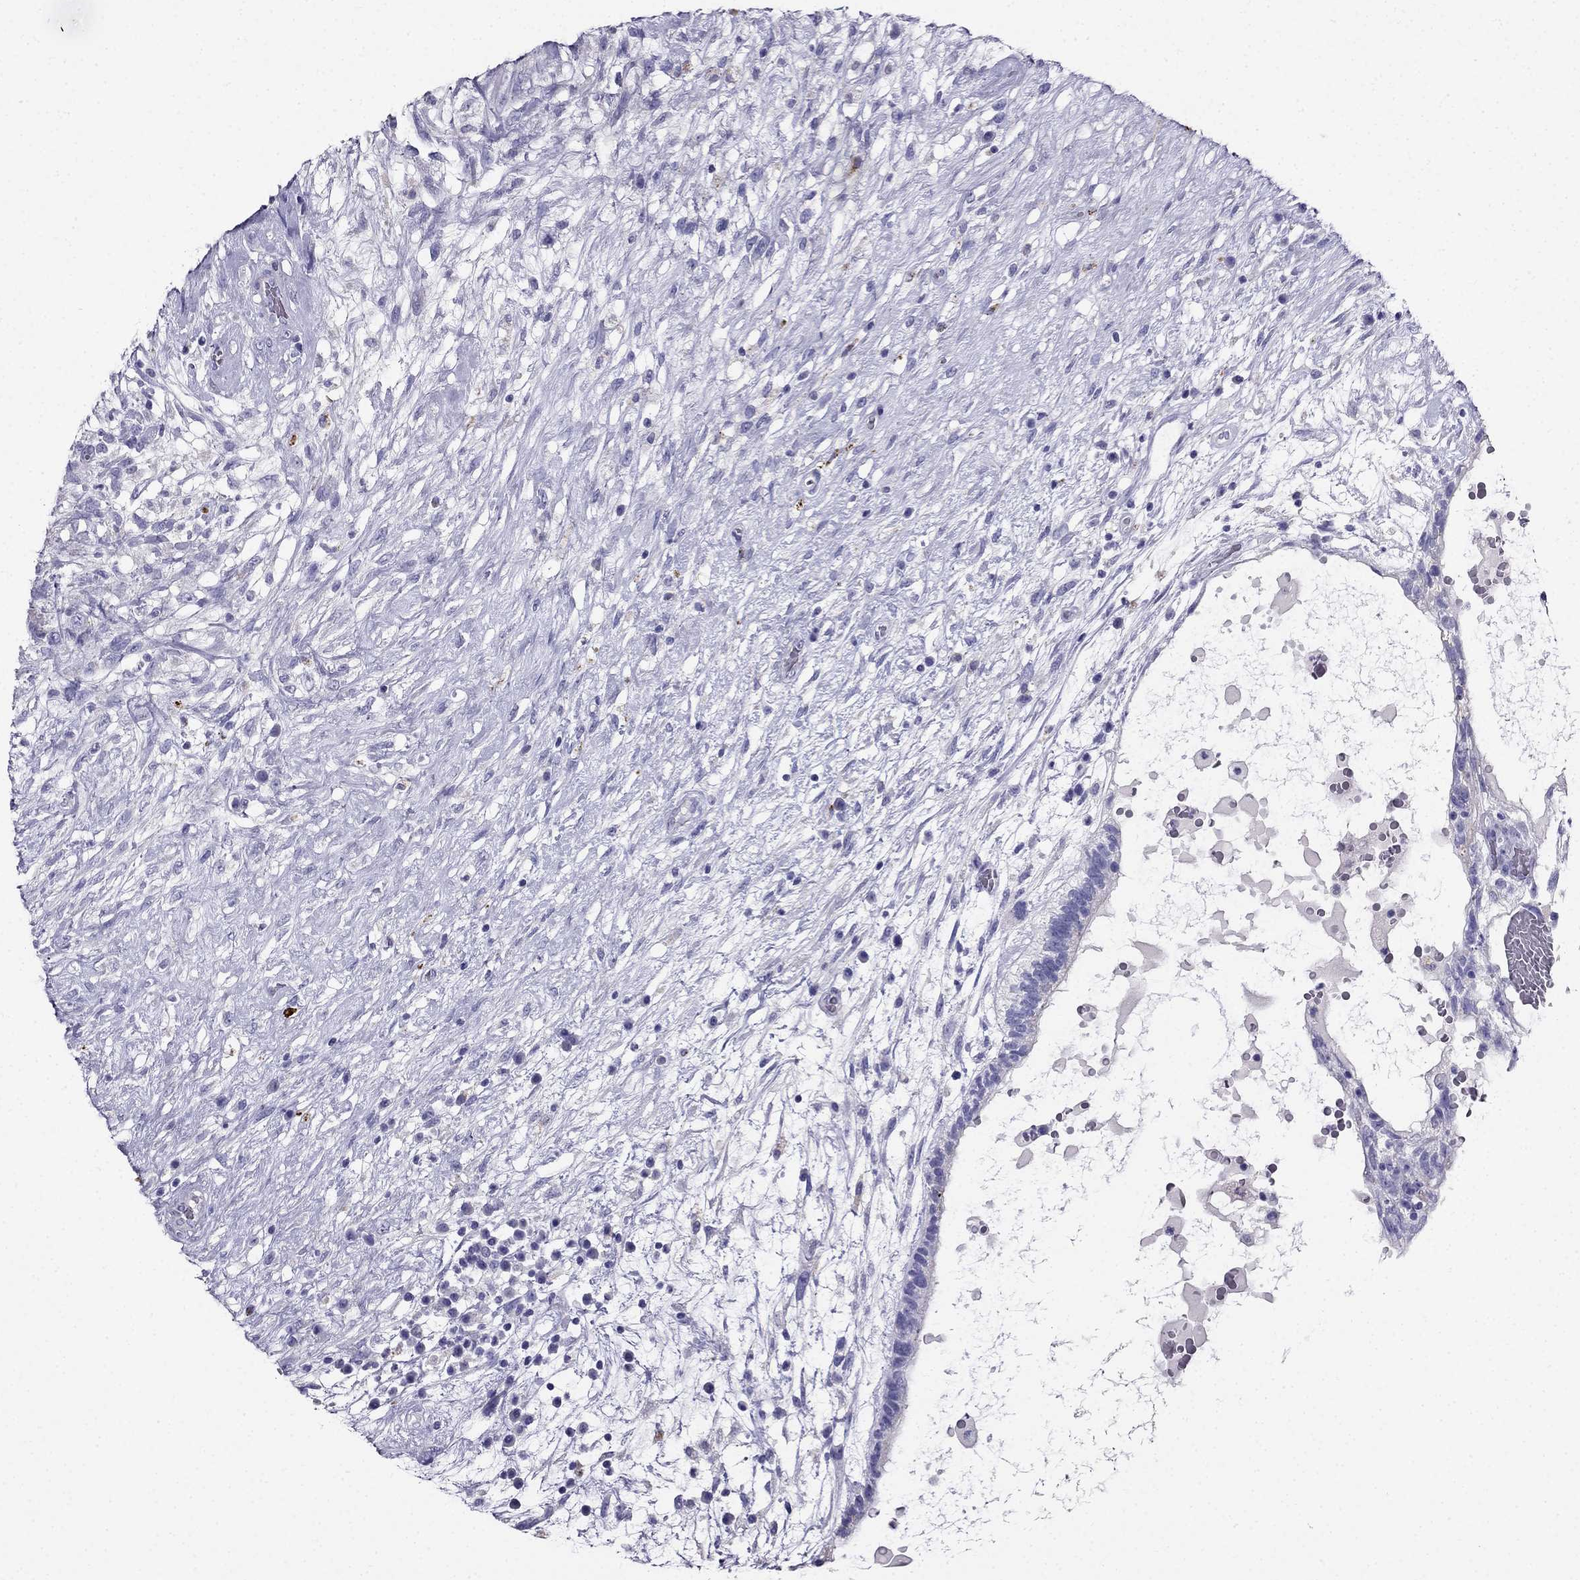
{"staining": {"intensity": "negative", "quantity": "none", "location": "none"}, "tissue": "testis cancer", "cell_type": "Tumor cells", "image_type": "cancer", "snomed": [{"axis": "morphology", "description": "Normal tissue, NOS"}, {"axis": "morphology", "description": "Carcinoma, Embryonal, NOS"}, {"axis": "topography", "description": "Testis"}], "caption": "A high-resolution histopathology image shows IHC staining of embryonal carcinoma (testis), which shows no significant staining in tumor cells.", "gene": "PTH", "patient": {"sex": "male", "age": 32}}